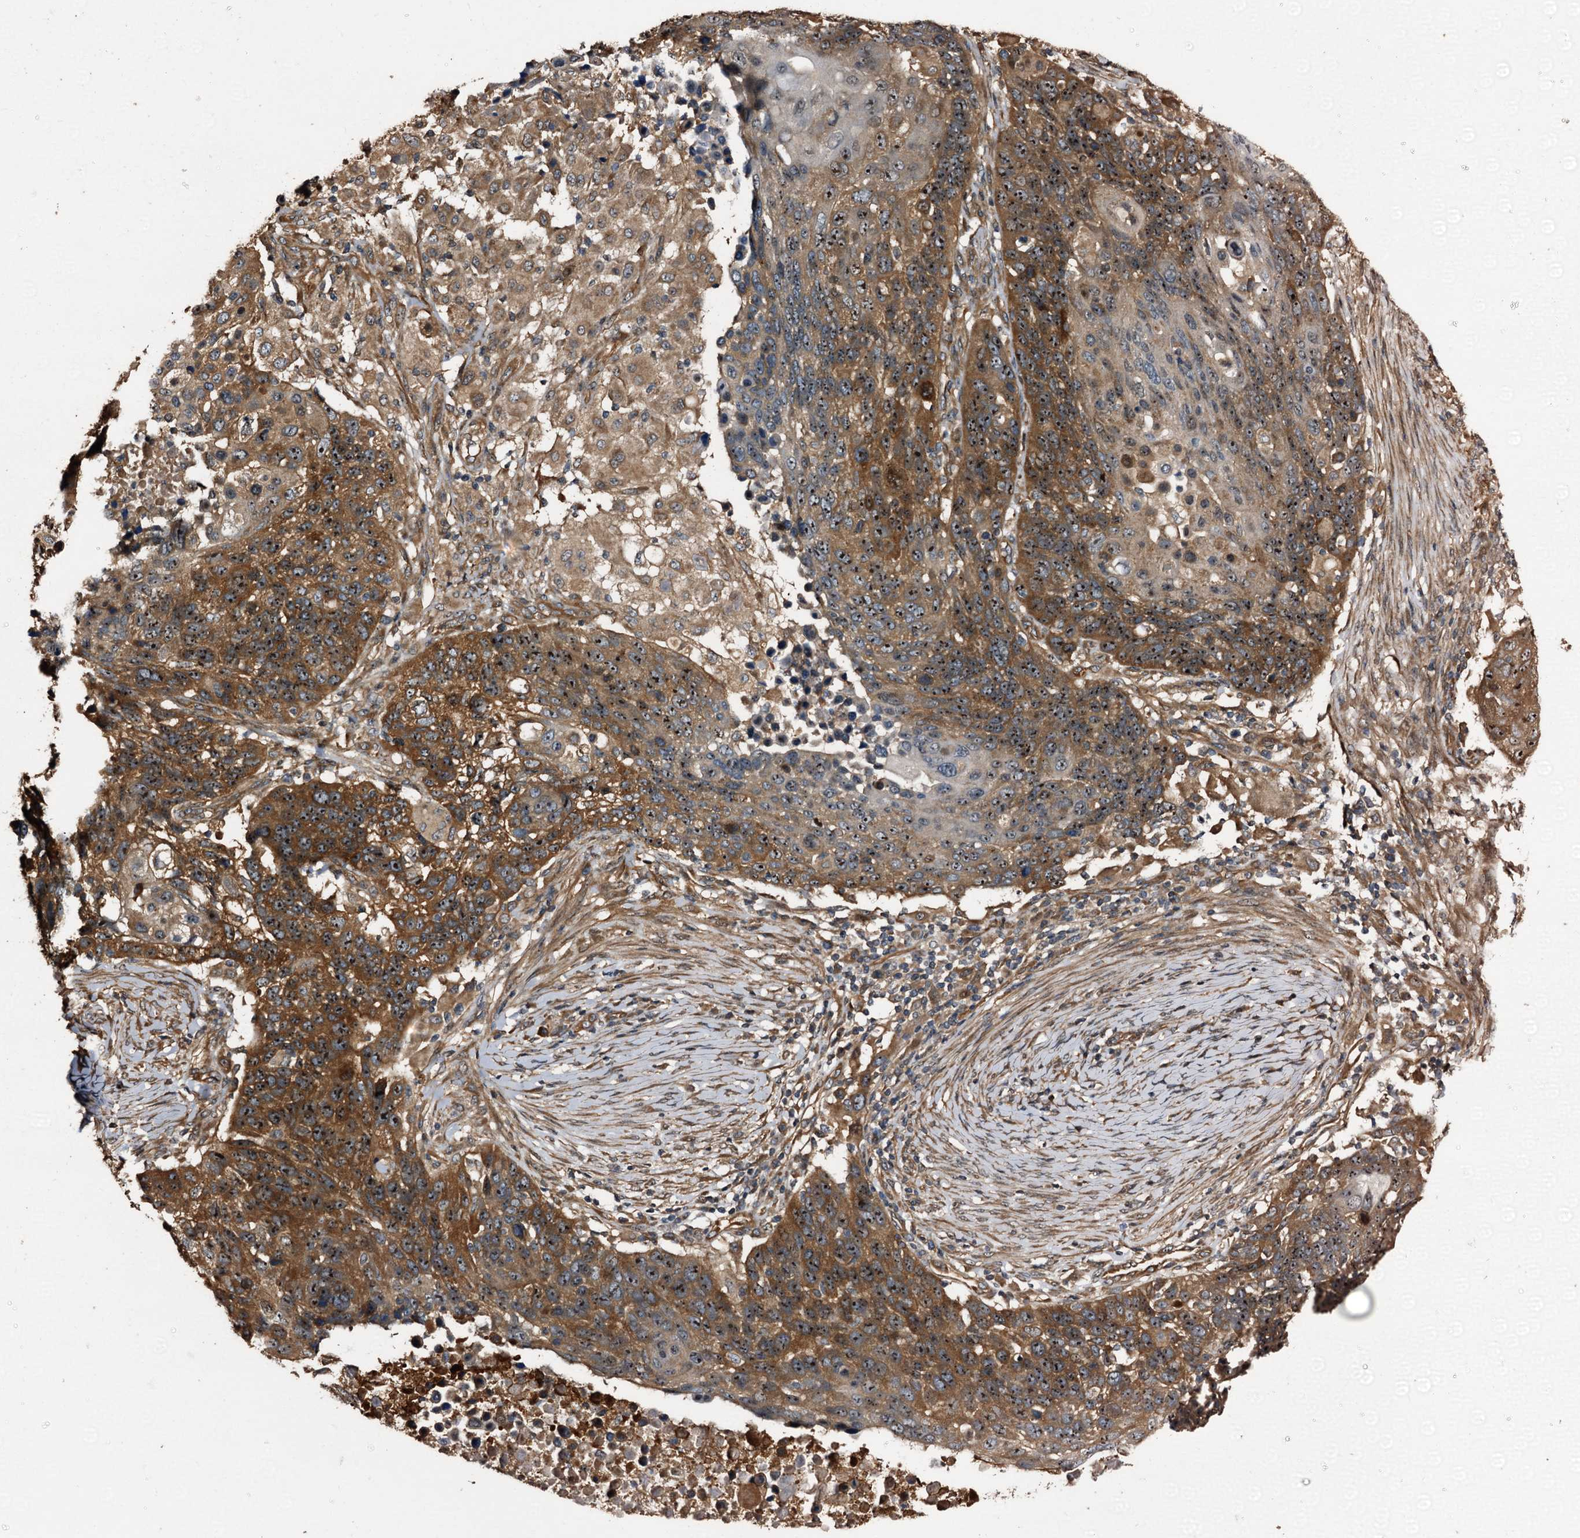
{"staining": {"intensity": "strong", "quantity": ">75%", "location": "cytoplasmic/membranous,nuclear"}, "tissue": "lung cancer", "cell_type": "Tumor cells", "image_type": "cancer", "snomed": [{"axis": "morphology", "description": "Normal tissue, NOS"}, {"axis": "morphology", "description": "Squamous cell carcinoma, NOS"}, {"axis": "topography", "description": "Lymph node"}, {"axis": "topography", "description": "Lung"}], "caption": "A histopathology image of human lung cancer stained for a protein displays strong cytoplasmic/membranous and nuclear brown staining in tumor cells.", "gene": "PEX5", "patient": {"sex": "male", "age": 66}}